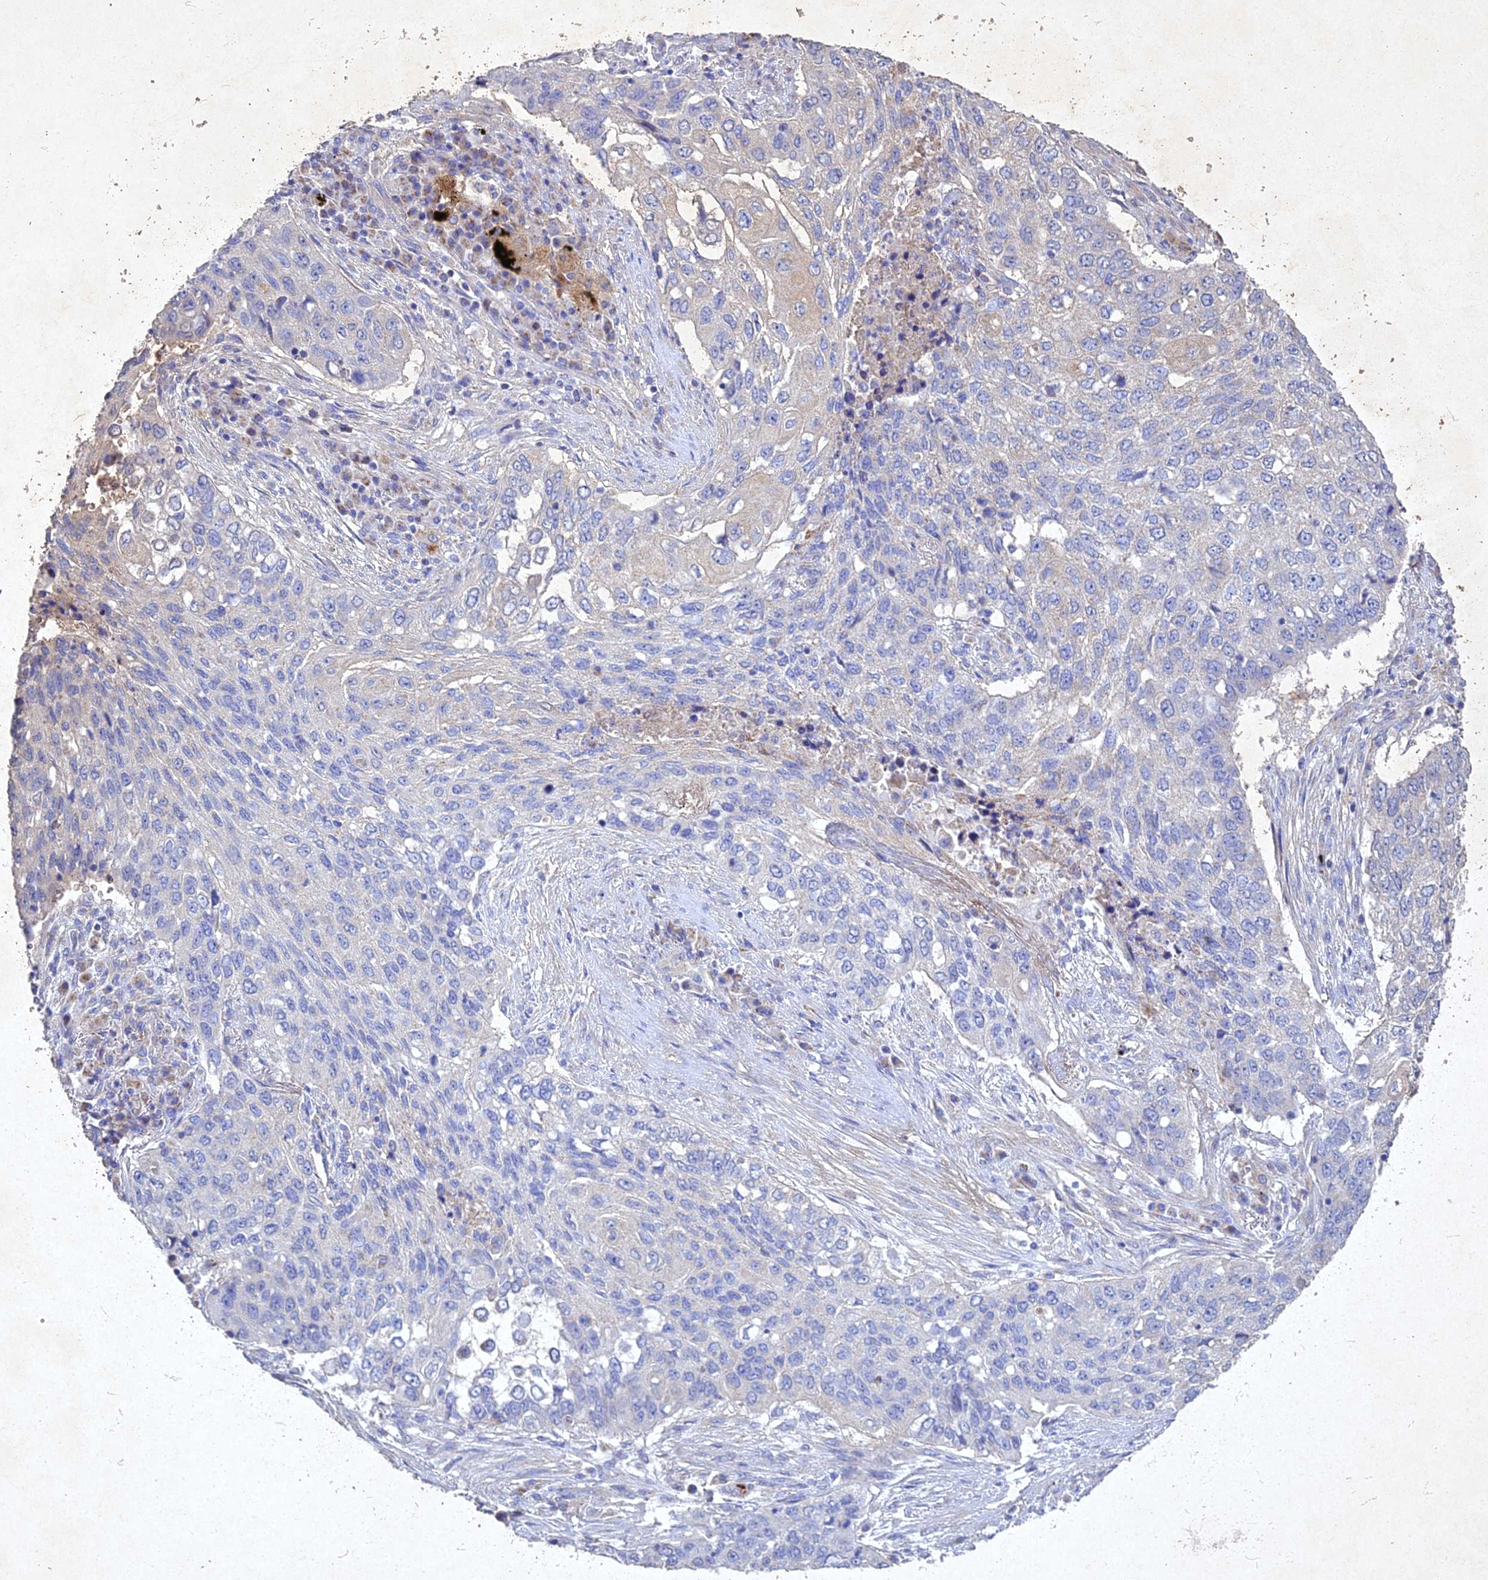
{"staining": {"intensity": "moderate", "quantity": "<25%", "location": "cytoplasmic/membranous"}, "tissue": "lung cancer", "cell_type": "Tumor cells", "image_type": "cancer", "snomed": [{"axis": "morphology", "description": "Squamous cell carcinoma, NOS"}, {"axis": "topography", "description": "Lung"}], "caption": "A histopathology image of lung cancer stained for a protein reveals moderate cytoplasmic/membranous brown staining in tumor cells.", "gene": "NDUFV1", "patient": {"sex": "female", "age": 63}}